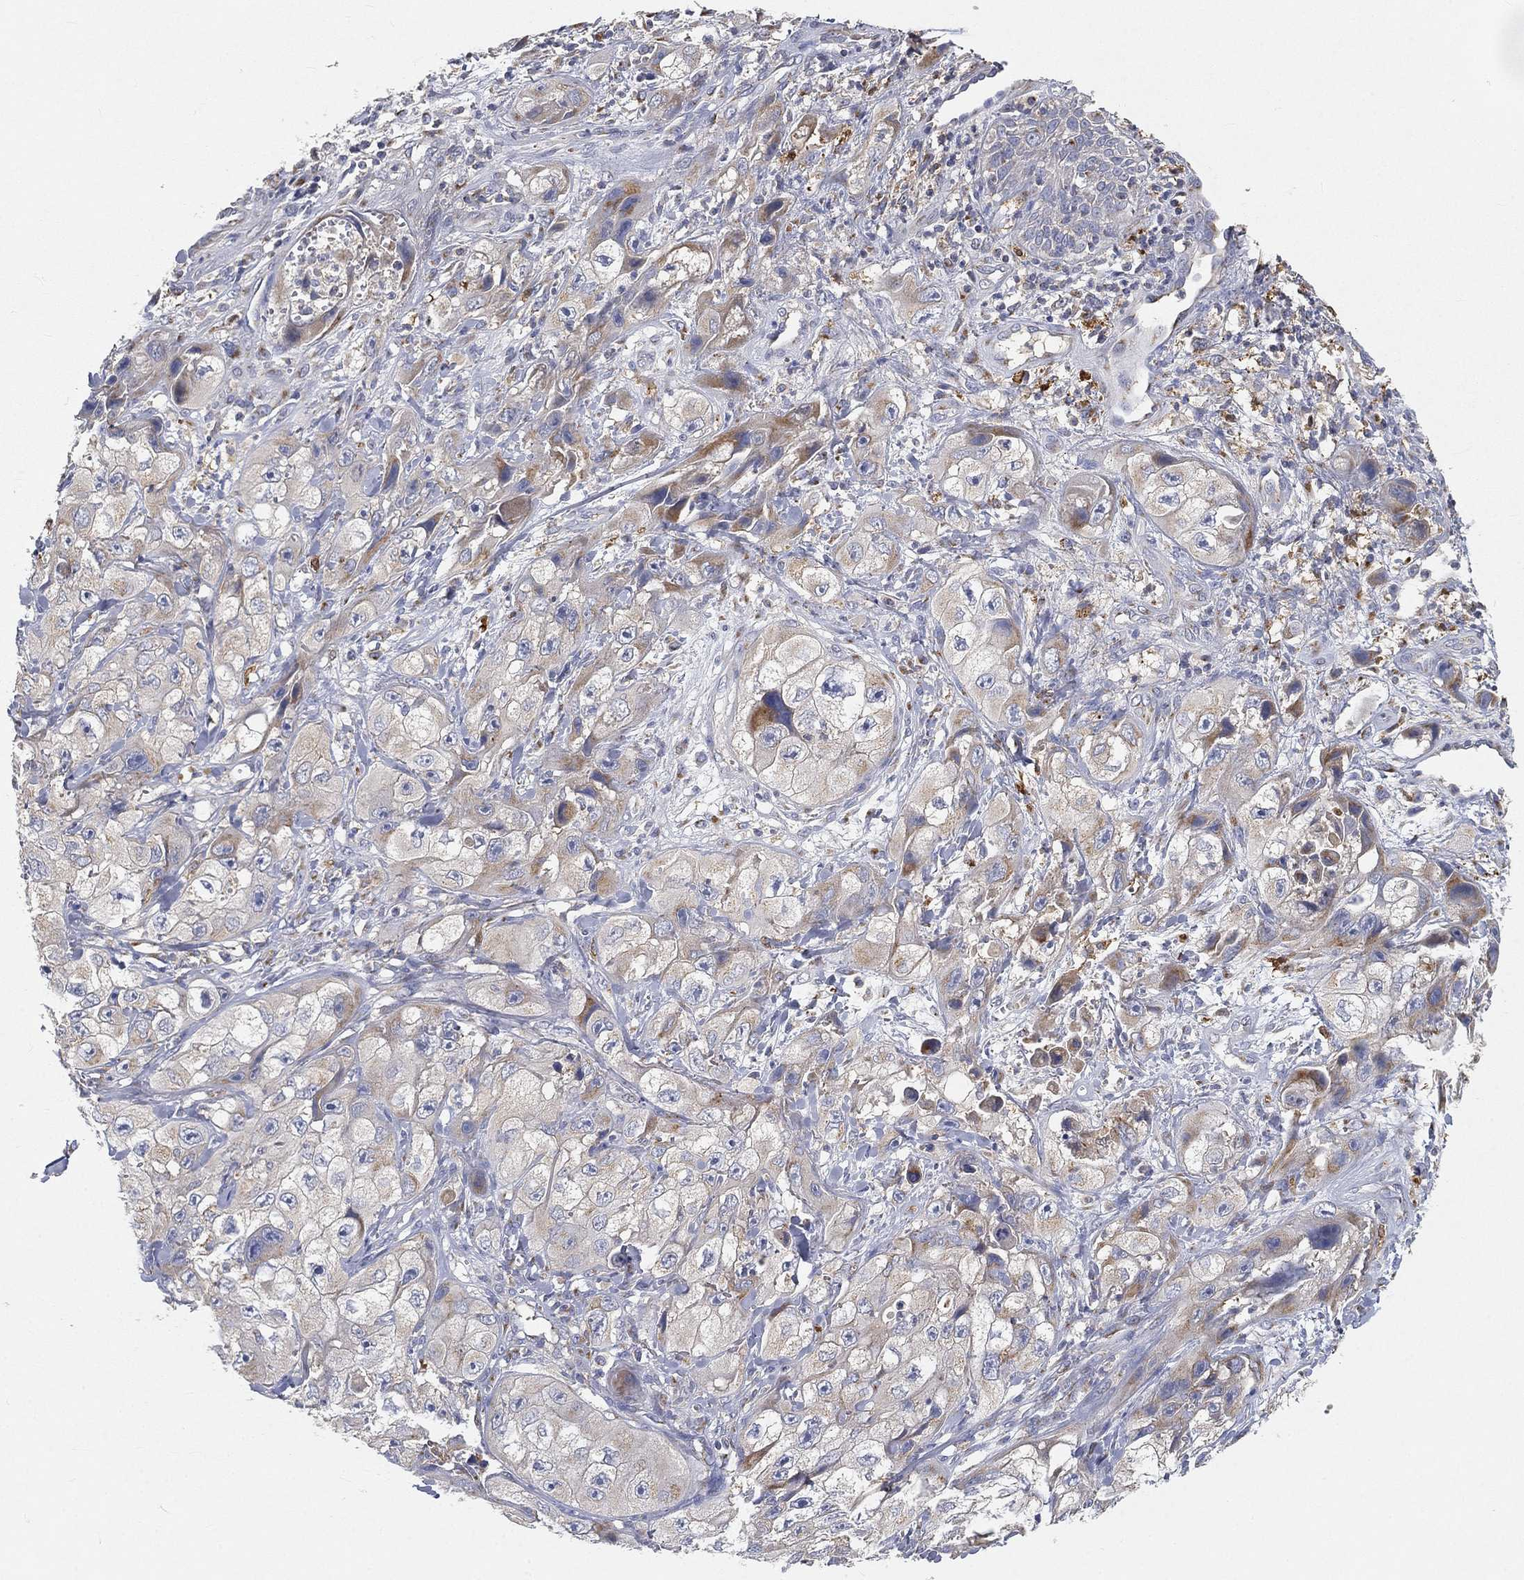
{"staining": {"intensity": "moderate", "quantity": "<25%", "location": "cytoplasmic/membranous"}, "tissue": "skin cancer", "cell_type": "Tumor cells", "image_type": "cancer", "snomed": [{"axis": "morphology", "description": "Squamous cell carcinoma, NOS"}, {"axis": "topography", "description": "Skin"}, {"axis": "topography", "description": "Subcutis"}], "caption": "A photomicrograph of skin squamous cell carcinoma stained for a protein shows moderate cytoplasmic/membranous brown staining in tumor cells.", "gene": "CTSL", "patient": {"sex": "male", "age": 73}}